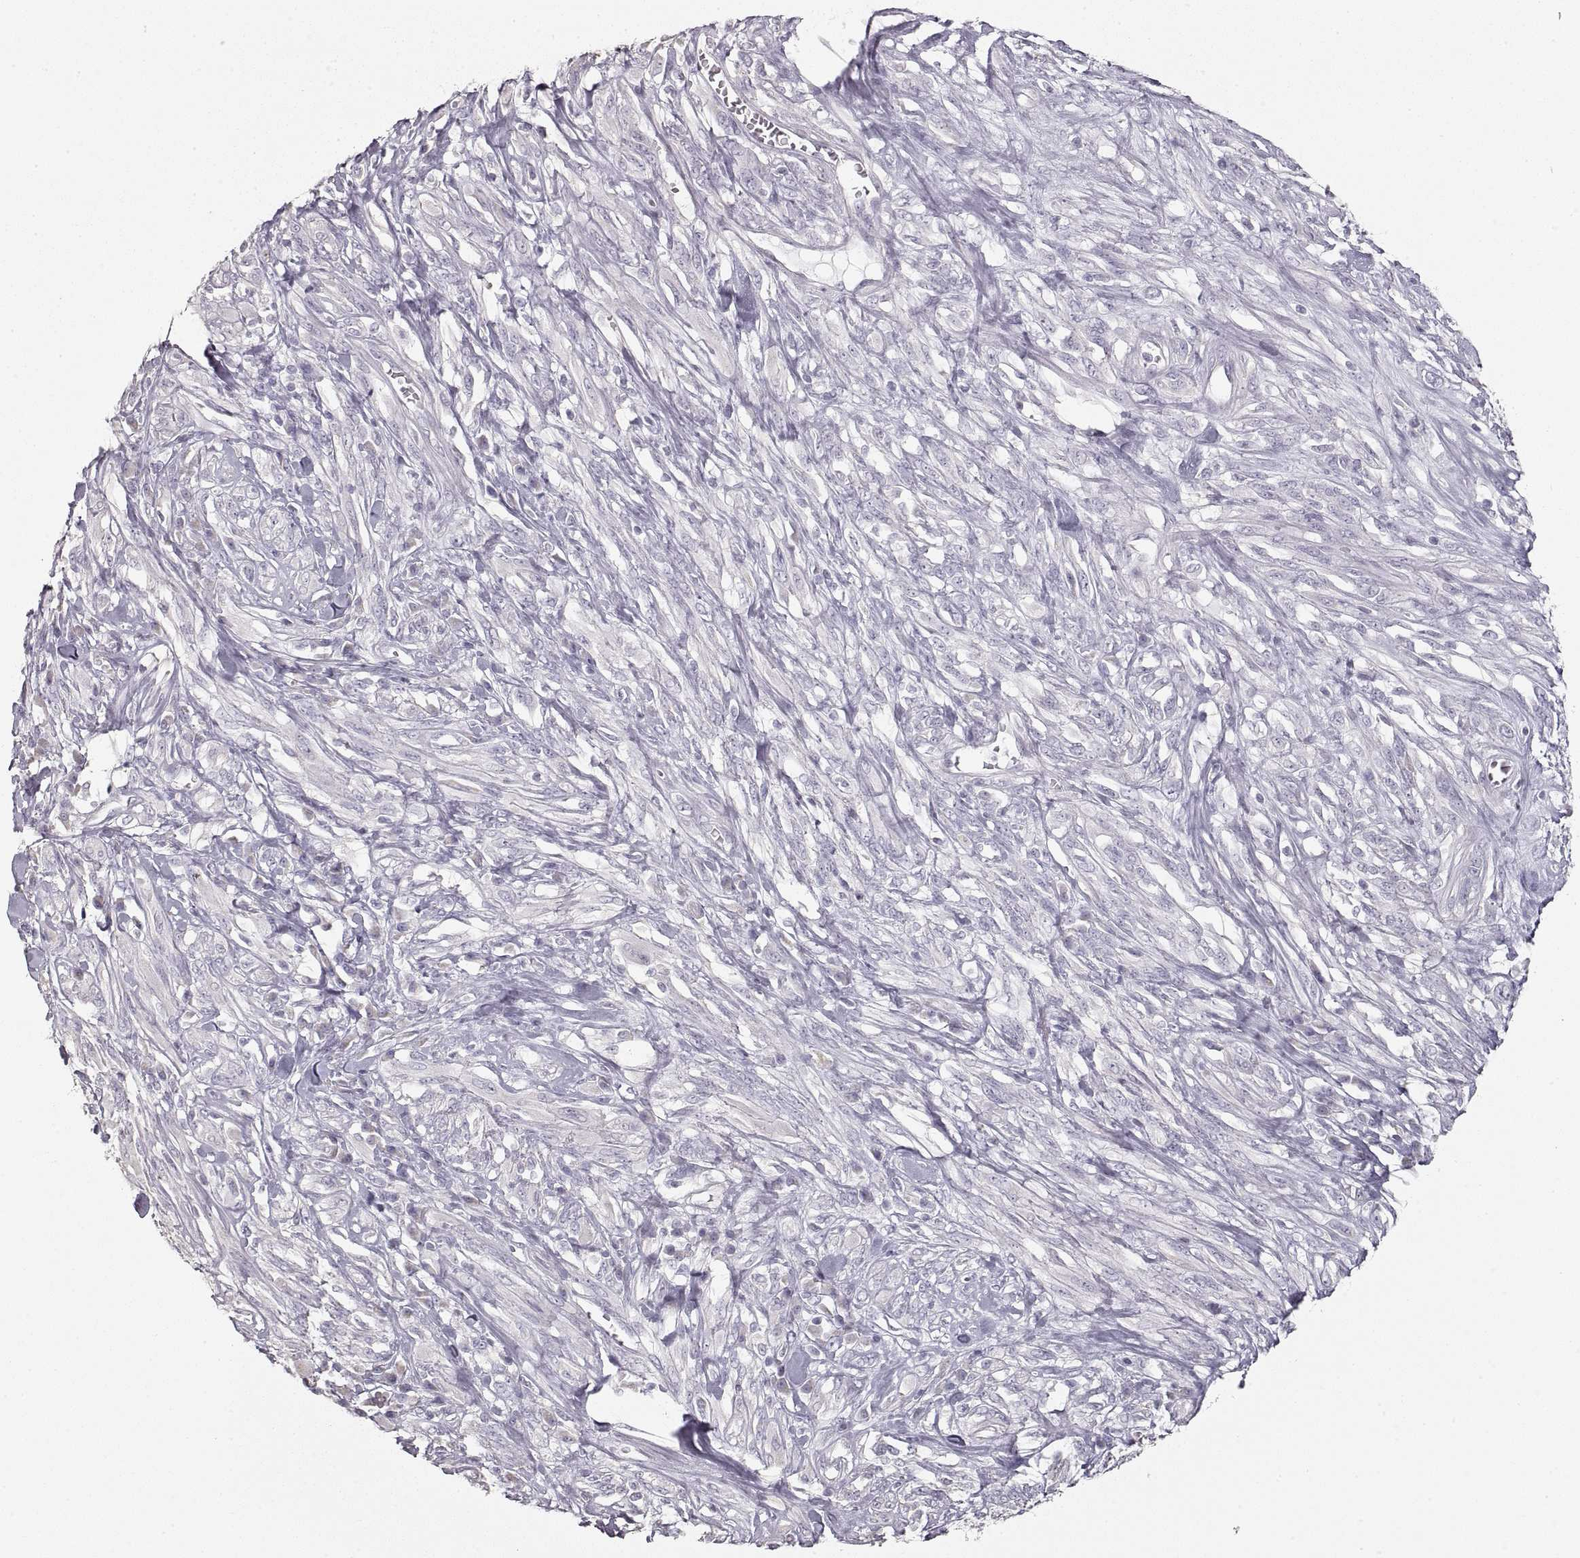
{"staining": {"intensity": "negative", "quantity": "none", "location": "none"}, "tissue": "melanoma", "cell_type": "Tumor cells", "image_type": "cancer", "snomed": [{"axis": "morphology", "description": "Malignant melanoma, NOS"}, {"axis": "topography", "description": "Skin"}], "caption": "DAB immunohistochemical staining of malignant melanoma demonstrates no significant expression in tumor cells.", "gene": "ZP3", "patient": {"sex": "female", "age": 91}}